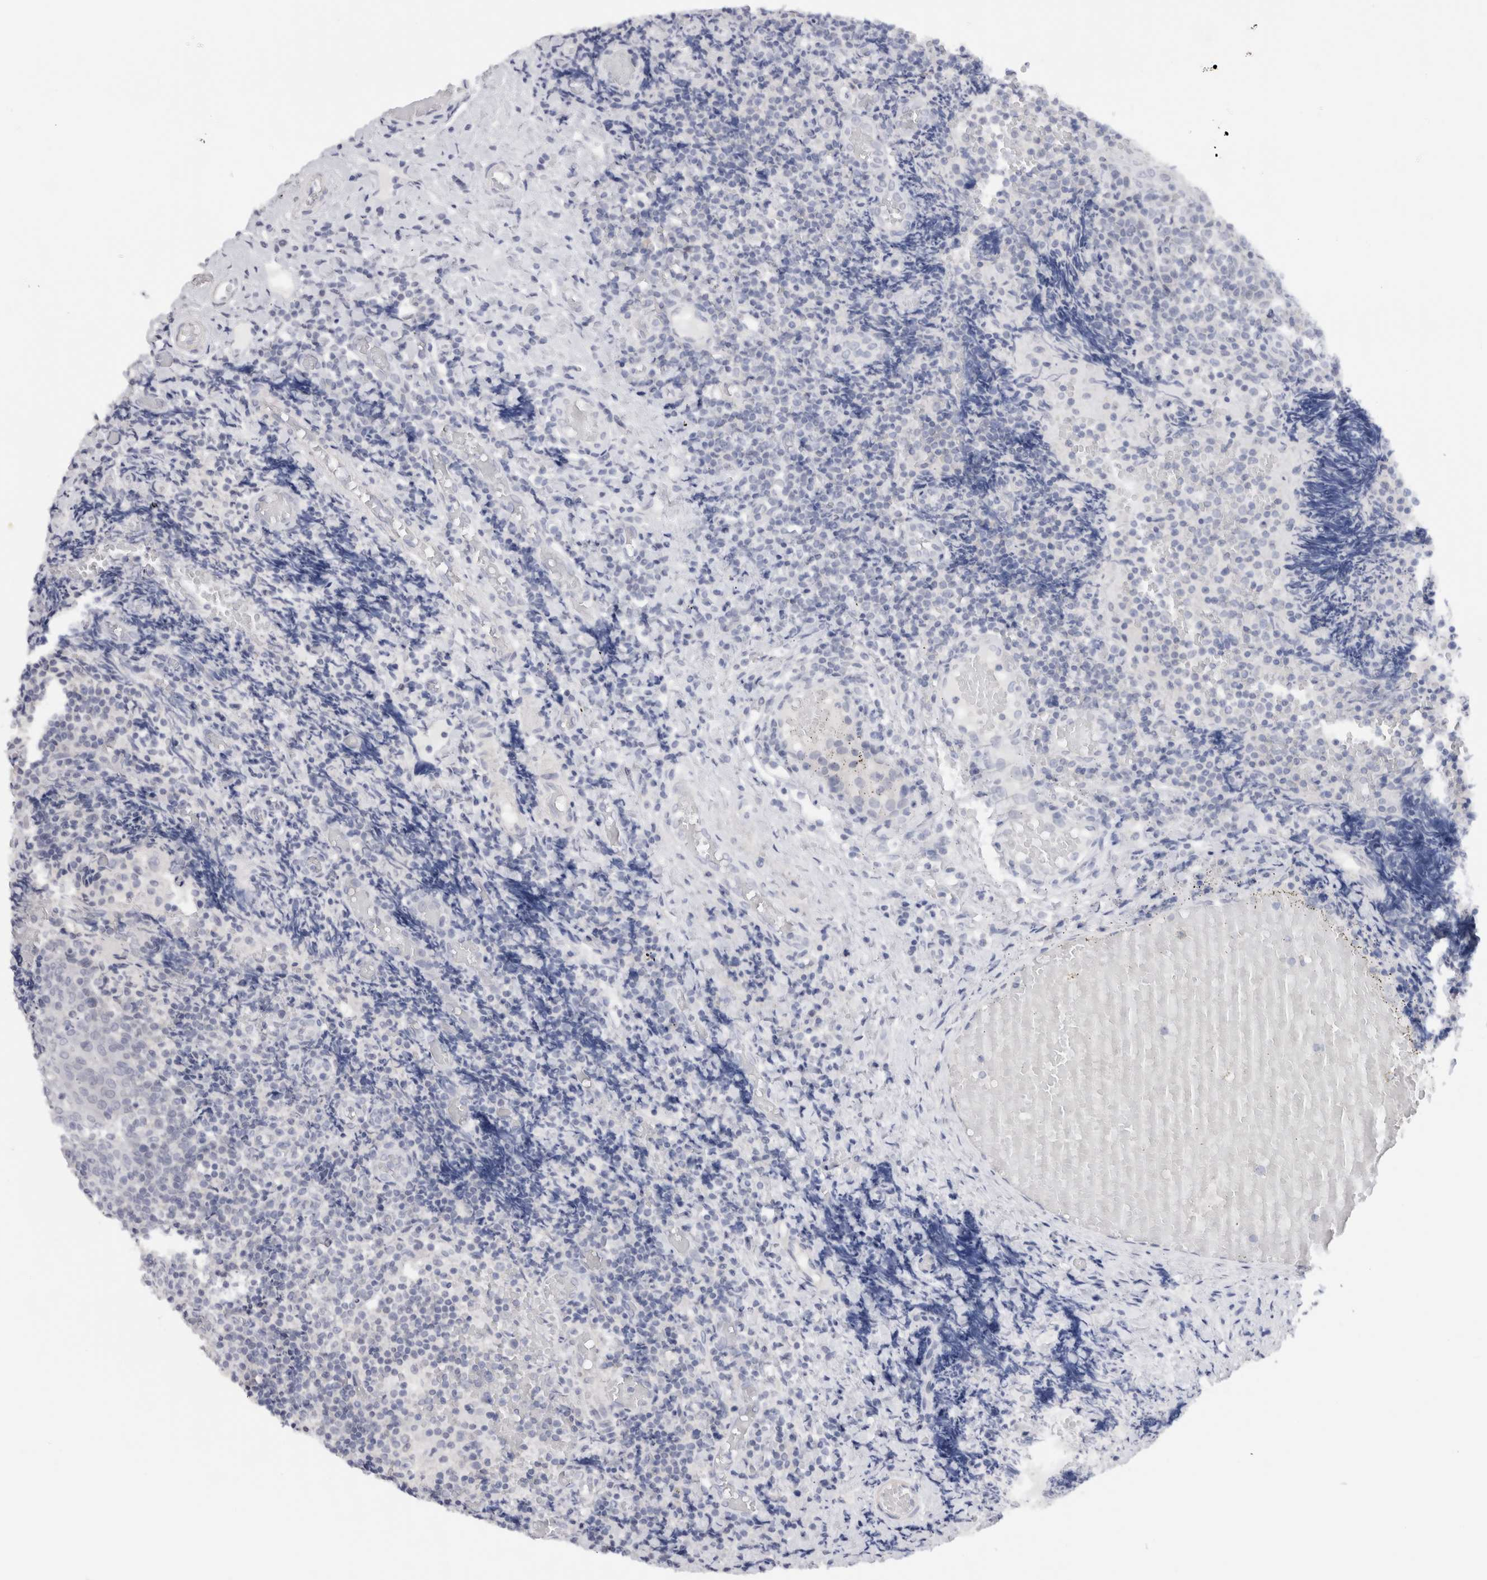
{"staining": {"intensity": "negative", "quantity": "none", "location": "none"}, "tissue": "tonsil", "cell_type": "Germinal center cells", "image_type": "normal", "snomed": [{"axis": "morphology", "description": "Normal tissue, NOS"}, {"axis": "topography", "description": "Tonsil"}], "caption": "Protein analysis of normal tonsil demonstrates no significant expression in germinal center cells. (Brightfield microscopy of DAB immunohistochemistry (IHC) at high magnification).", "gene": "C9orf50", "patient": {"sex": "female", "age": 19}}